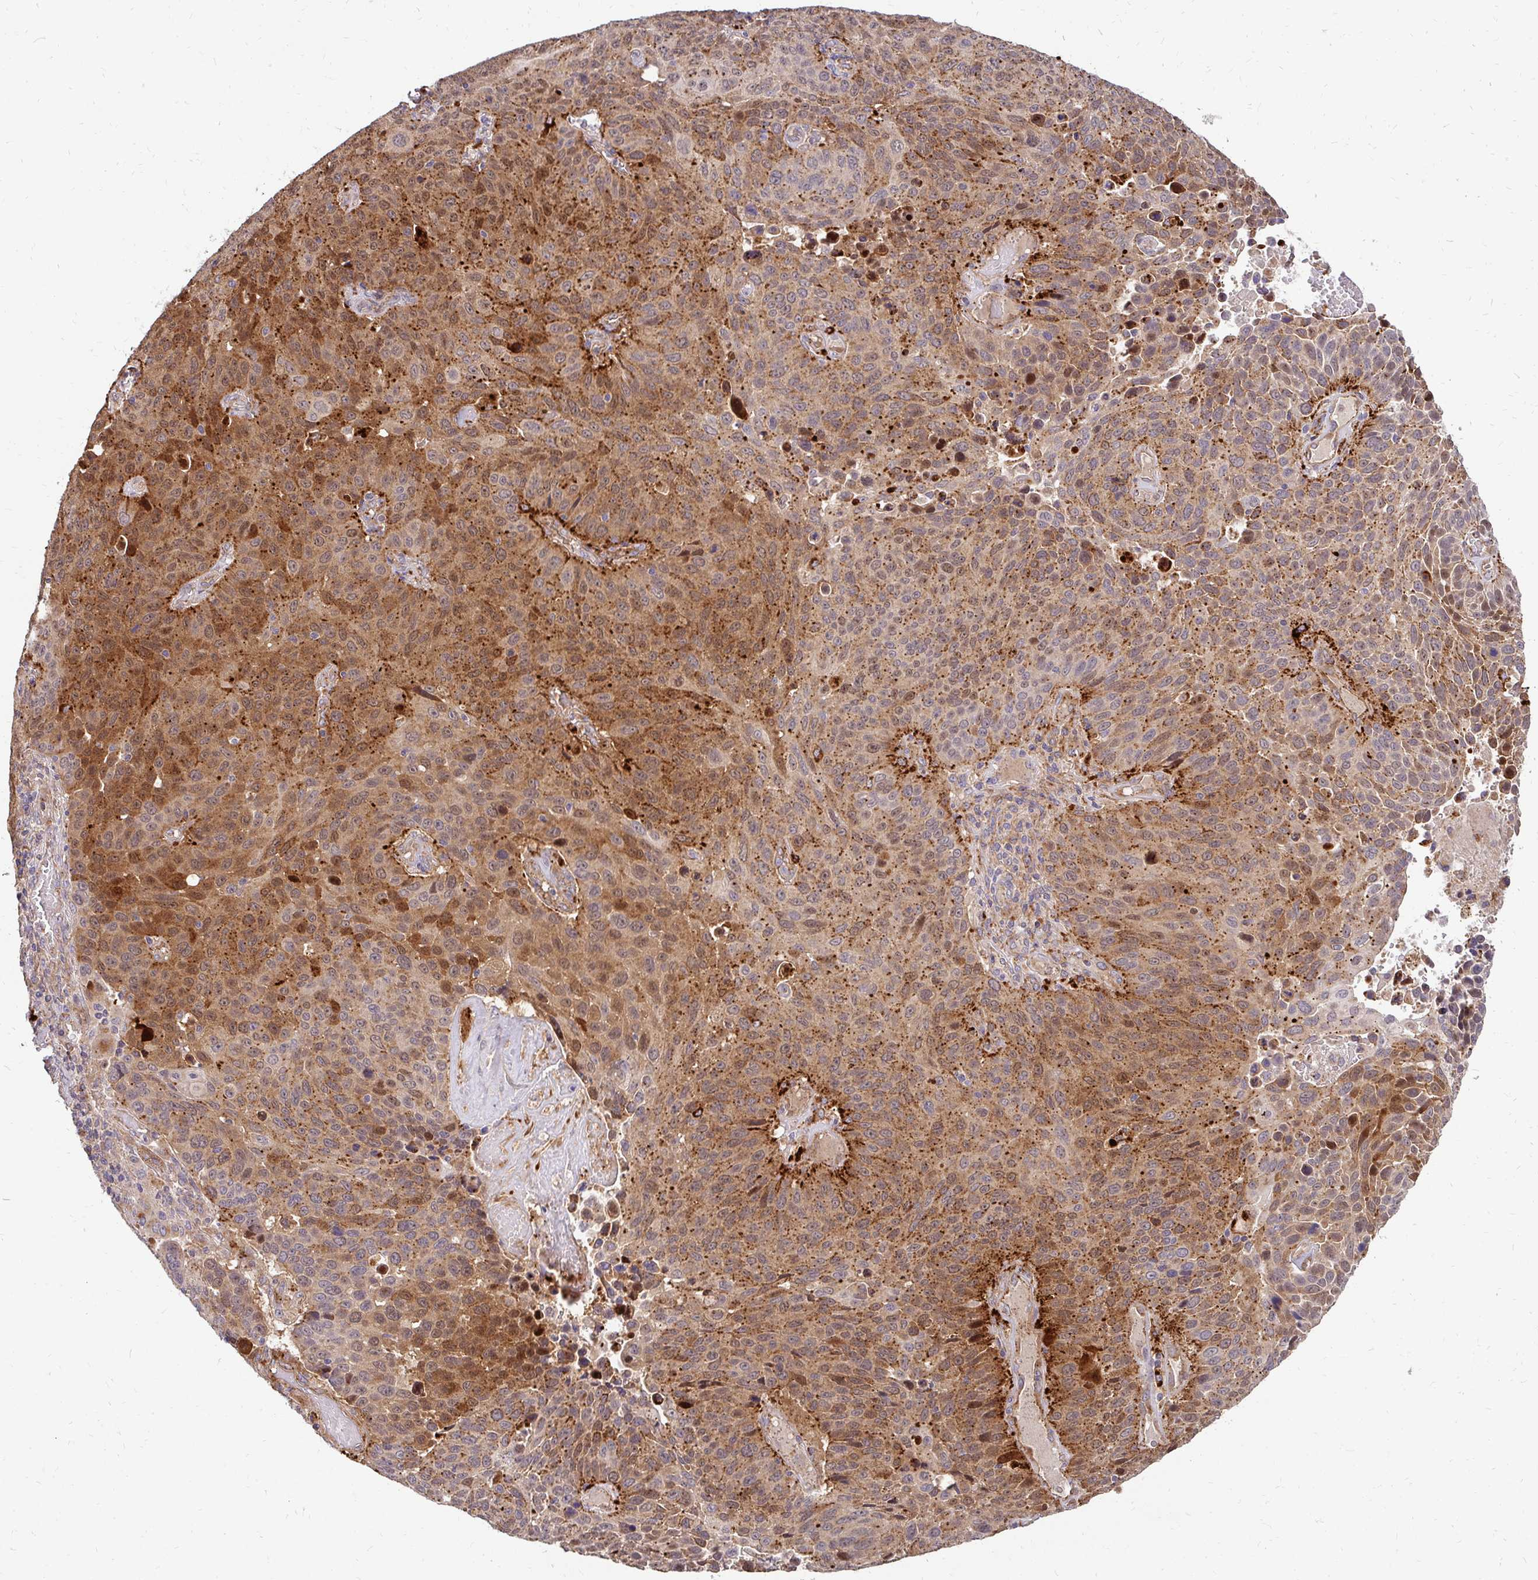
{"staining": {"intensity": "moderate", "quantity": "25%-75%", "location": "cytoplasmic/membranous"}, "tissue": "lung cancer", "cell_type": "Tumor cells", "image_type": "cancer", "snomed": [{"axis": "morphology", "description": "Squamous cell carcinoma, NOS"}, {"axis": "topography", "description": "Lung"}], "caption": "The image exhibits a brown stain indicating the presence of a protein in the cytoplasmic/membranous of tumor cells in lung cancer.", "gene": "IDUA", "patient": {"sex": "male", "age": 68}}